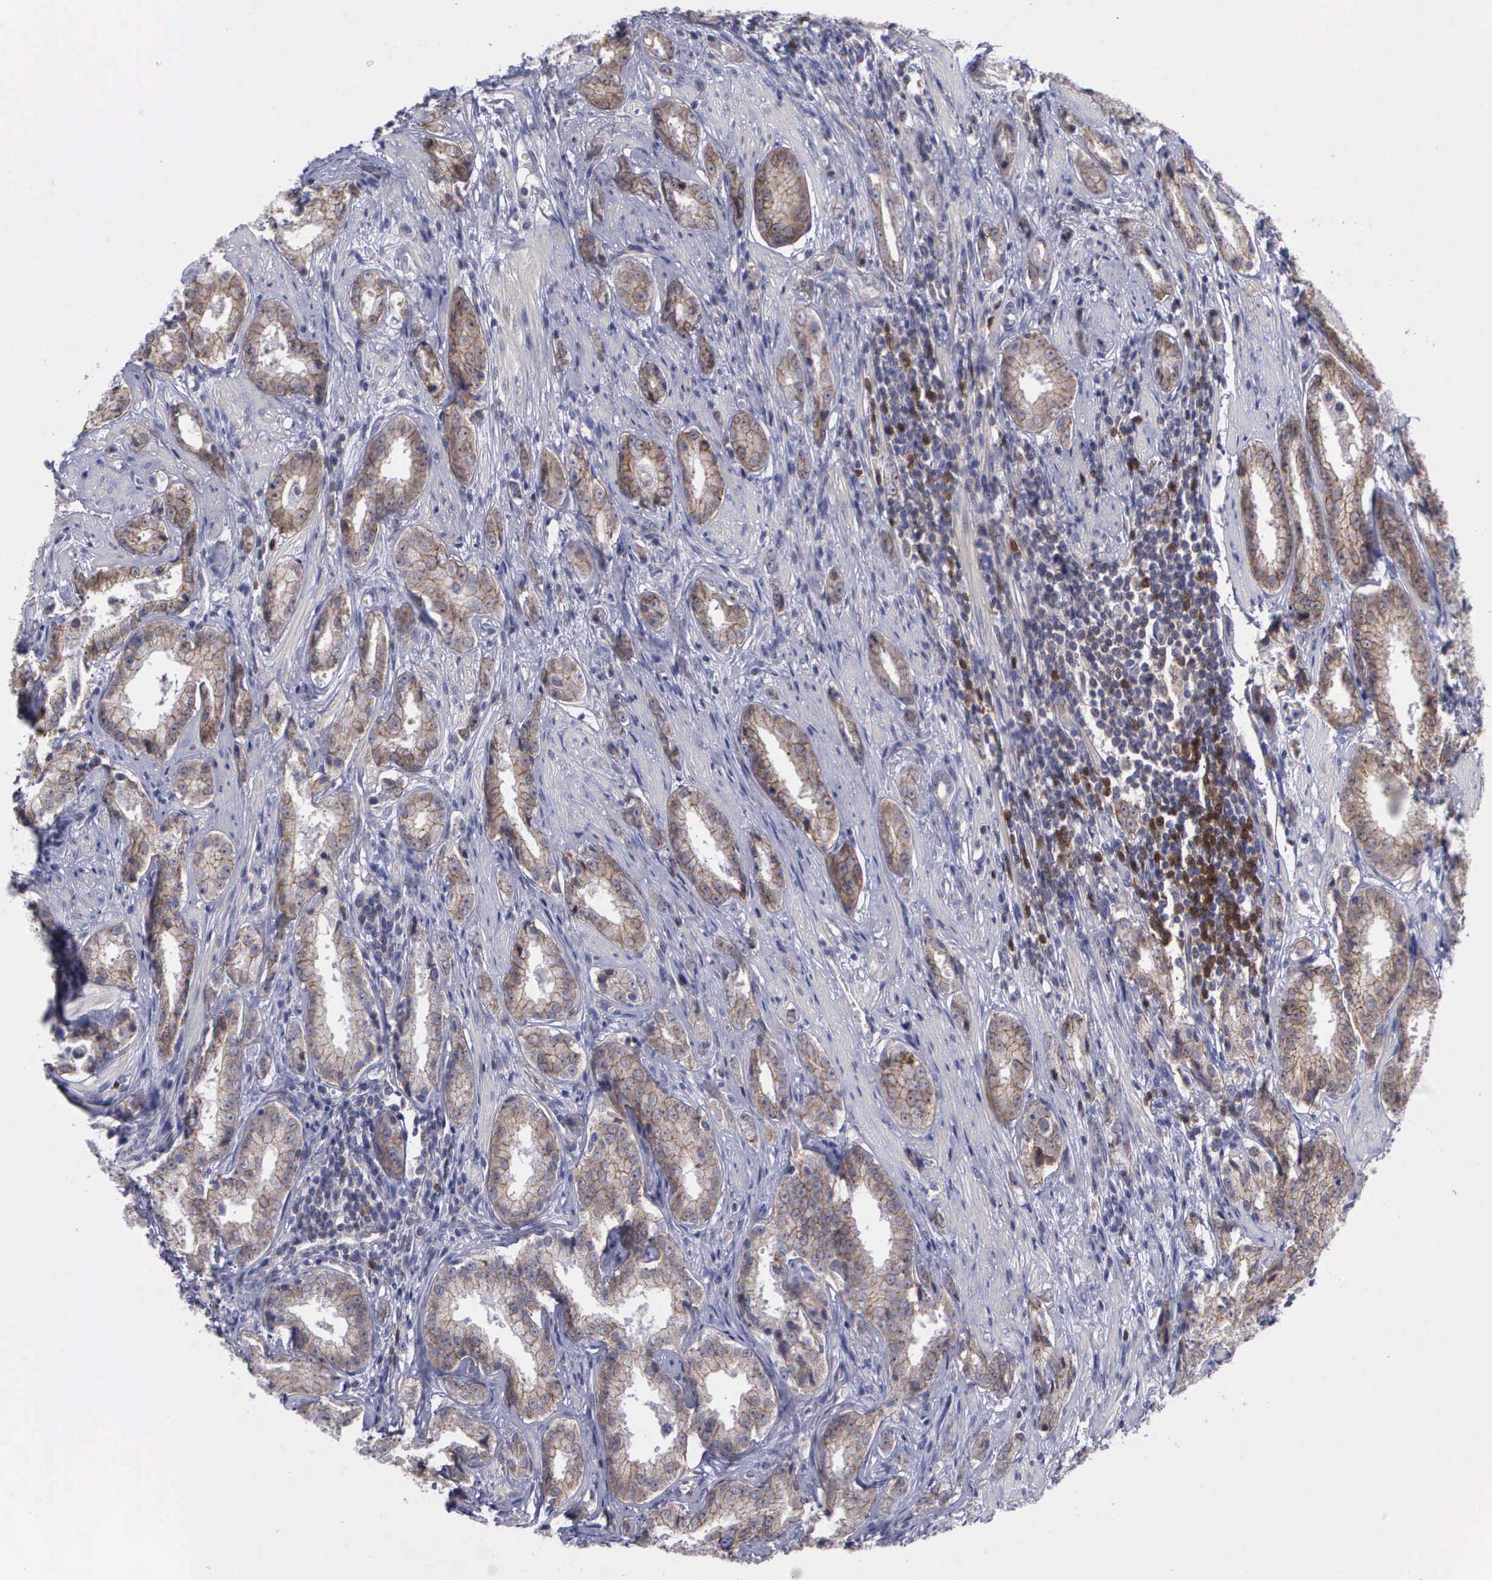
{"staining": {"intensity": "moderate", "quantity": ">75%", "location": "cytoplasmic/membranous"}, "tissue": "prostate cancer", "cell_type": "Tumor cells", "image_type": "cancer", "snomed": [{"axis": "morphology", "description": "Adenocarcinoma, Medium grade"}, {"axis": "topography", "description": "Prostate"}], "caption": "A high-resolution histopathology image shows immunohistochemistry staining of prostate adenocarcinoma (medium-grade), which shows moderate cytoplasmic/membranous positivity in approximately >75% of tumor cells.", "gene": "MICAL3", "patient": {"sex": "male", "age": 53}}